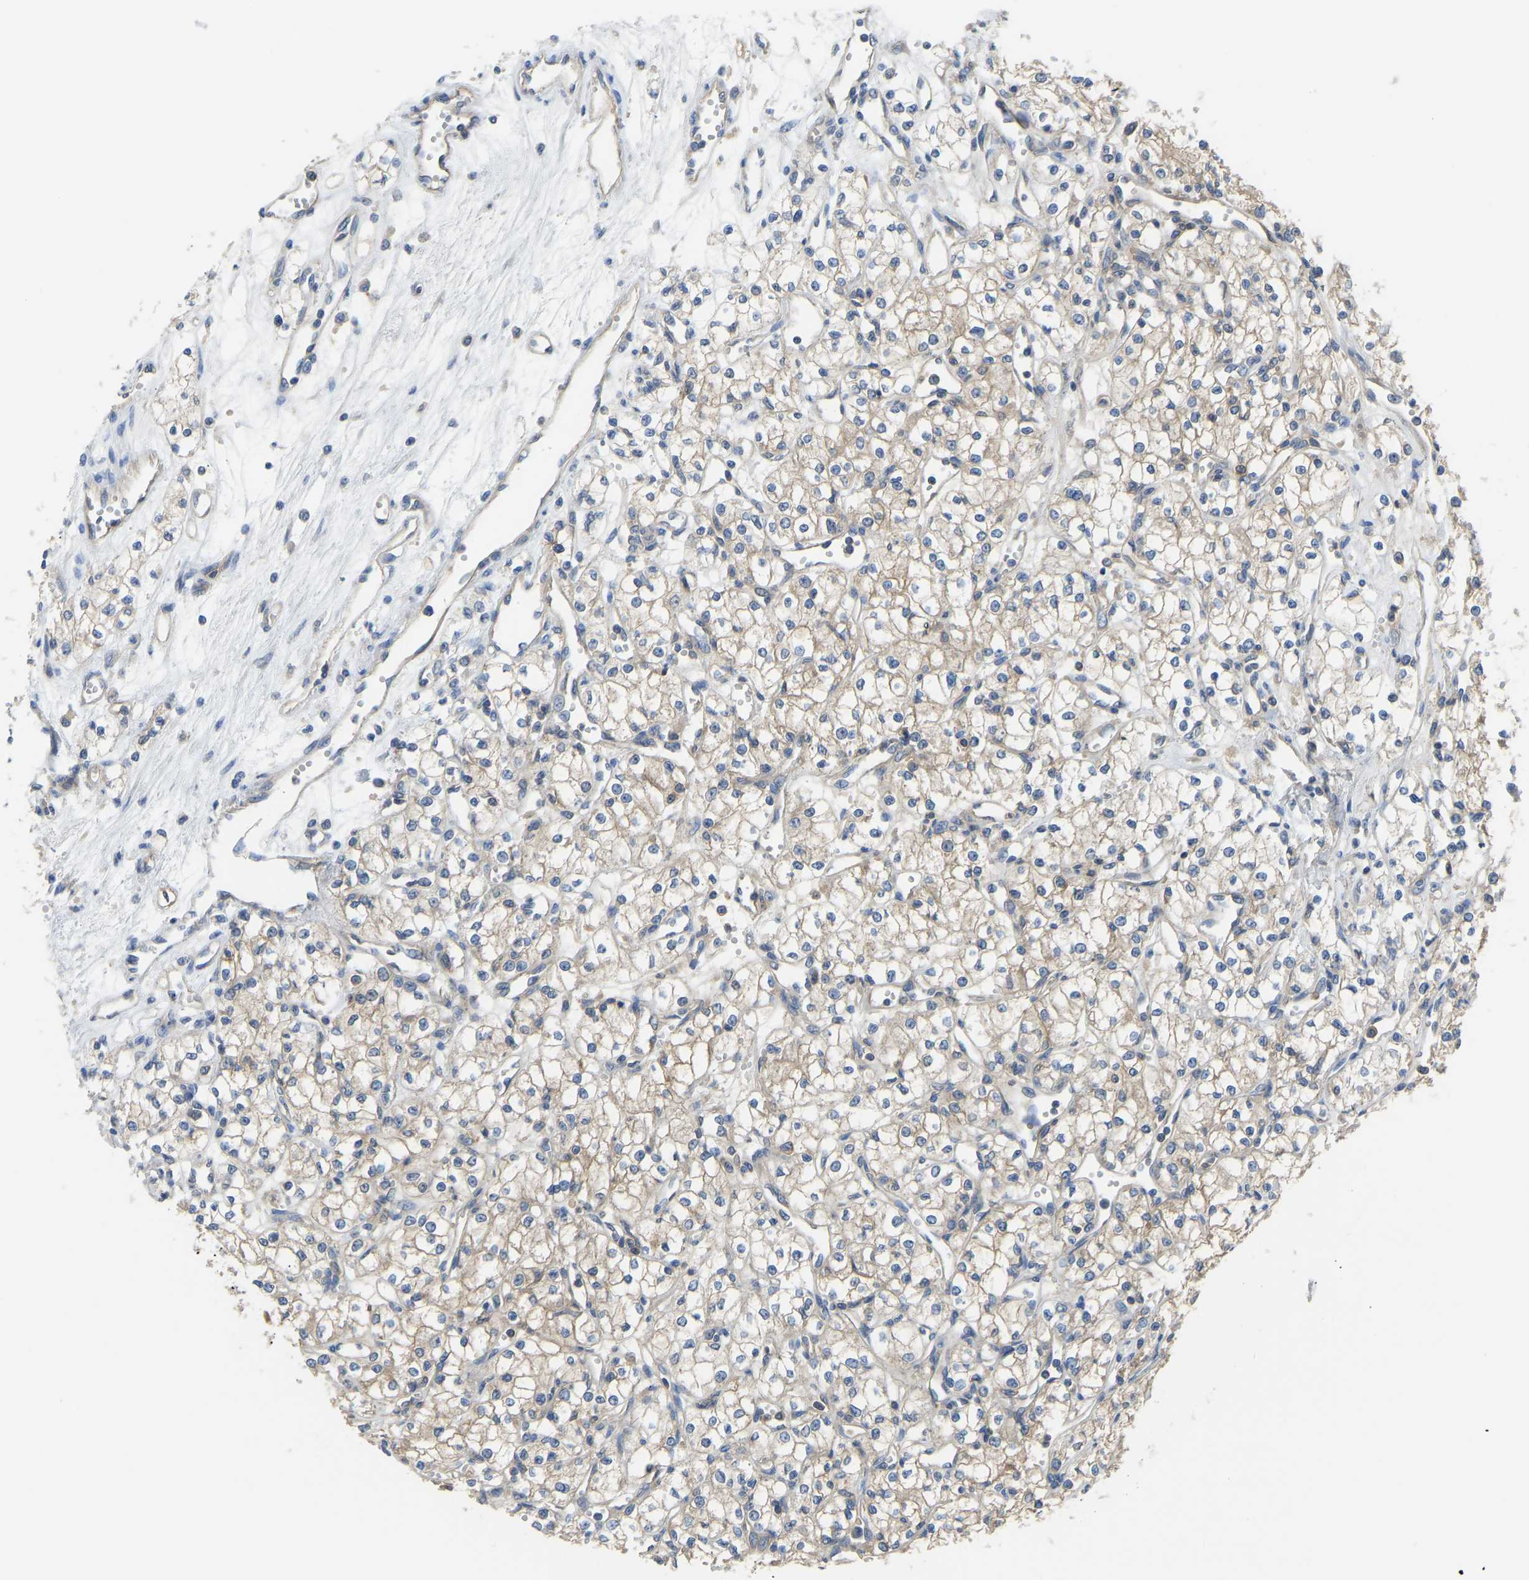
{"staining": {"intensity": "weak", "quantity": ">75%", "location": "cytoplasmic/membranous"}, "tissue": "renal cancer", "cell_type": "Tumor cells", "image_type": "cancer", "snomed": [{"axis": "morphology", "description": "Adenocarcinoma, NOS"}, {"axis": "topography", "description": "Kidney"}], "caption": "Protein analysis of renal adenocarcinoma tissue displays weak cytoplasmic/membranous staining in about >75% of tumor cells.", "gene": "PPP3CA", "patient": {"sex": "male", "age": 59}}